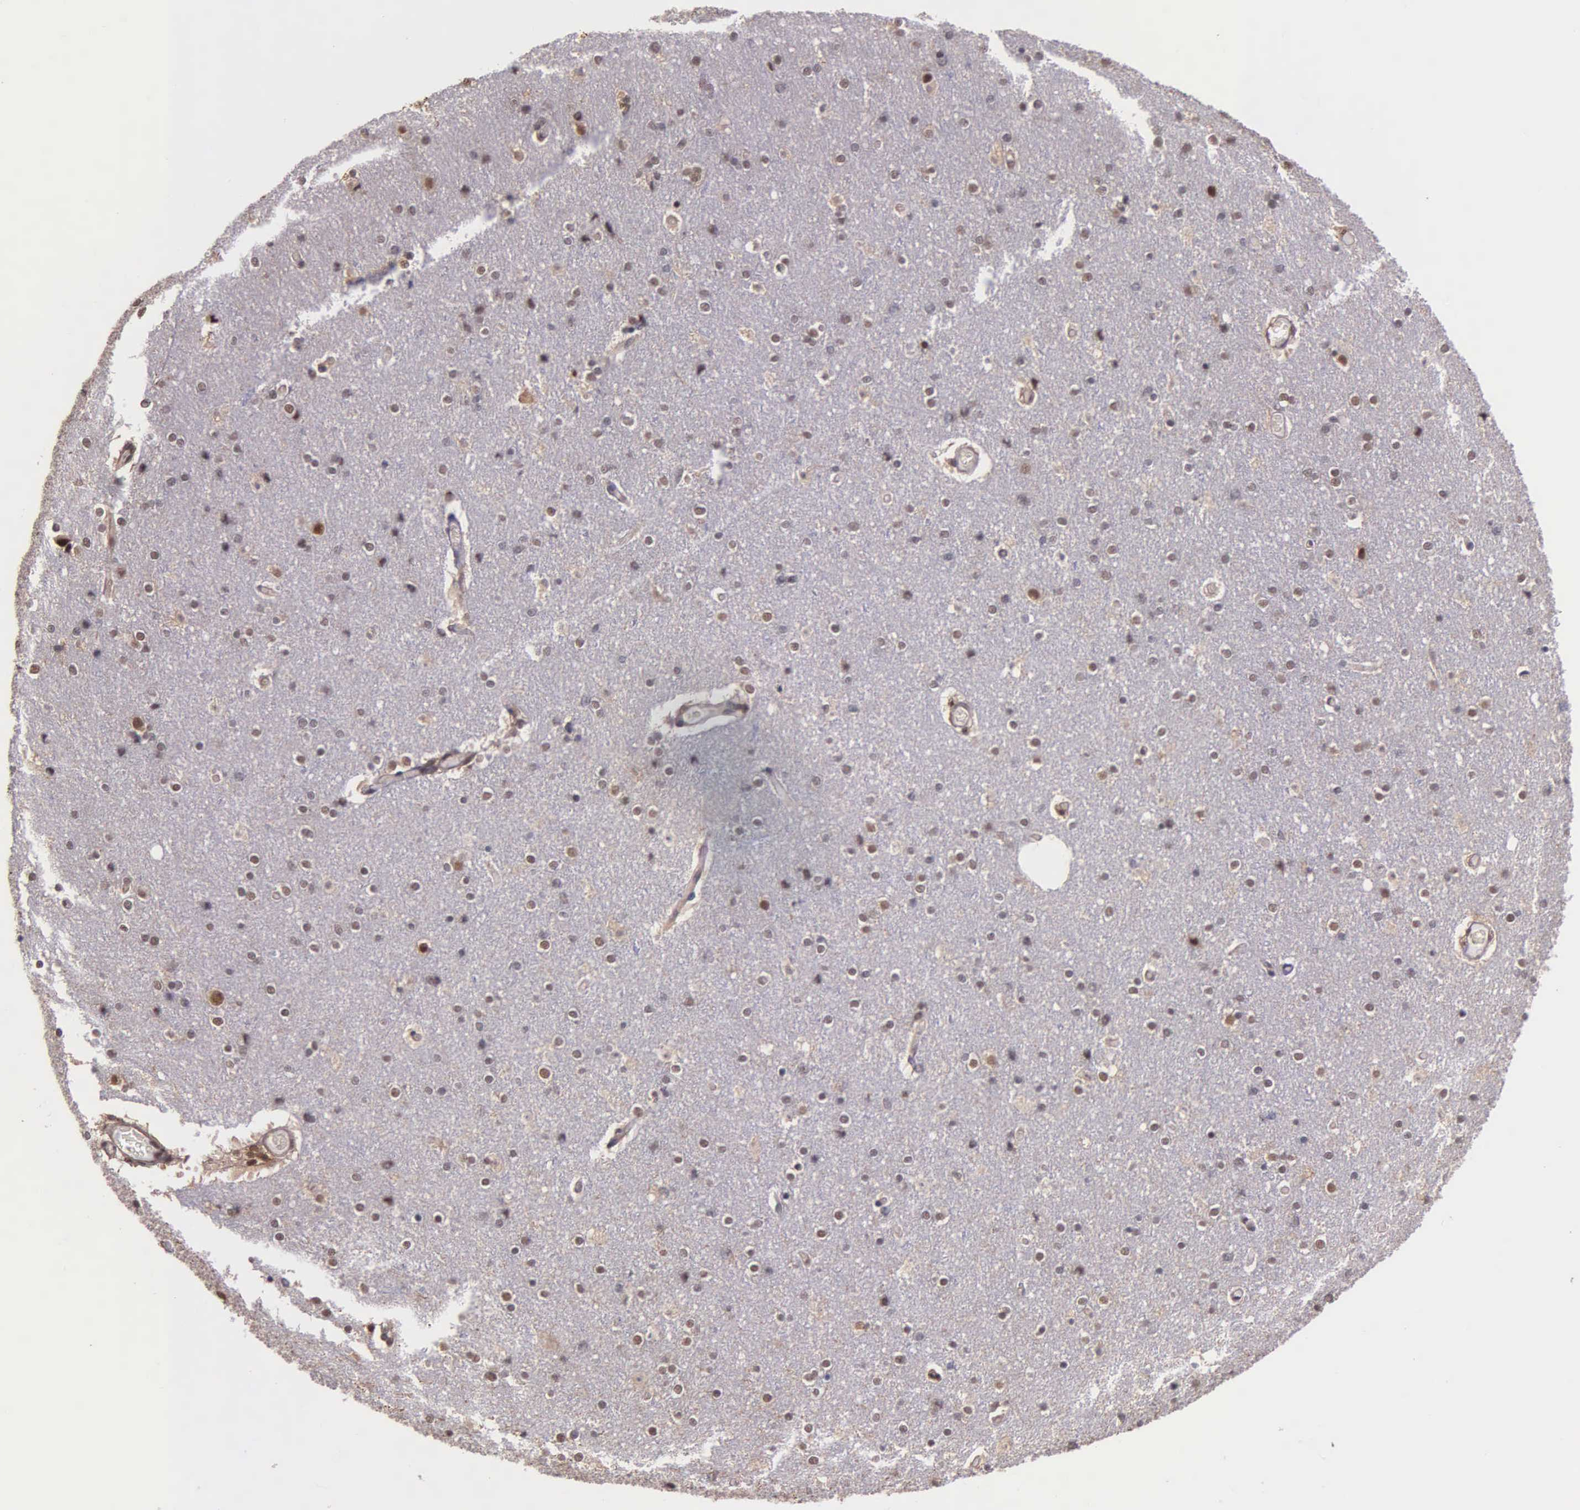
{"staining": {"intensity": "moderate", "quantity": "25%-75%", "location": "cytoplasmic/membranous,nuclear"}, "tissue": "cerebral cortex", "cell_type": "Endothelial cells", "image_type": "normal", "snomed": [{"axis": "morphology", "description": "Normal tissue, NOS"}, {"axis": "topography", "description": "Cerebral cortex"}], "caption": "Cerebral cortex stained with DAB (3,3'-diaminobenzidine) immunohistochemistry (IHC) shows medium levels of moderate cytoplasmic/membranous,nuclear staining in approximately 25%-75% of endothelial cells.", "gene": "PSMC1", "patient": {"sex": "female", "age": 54}}